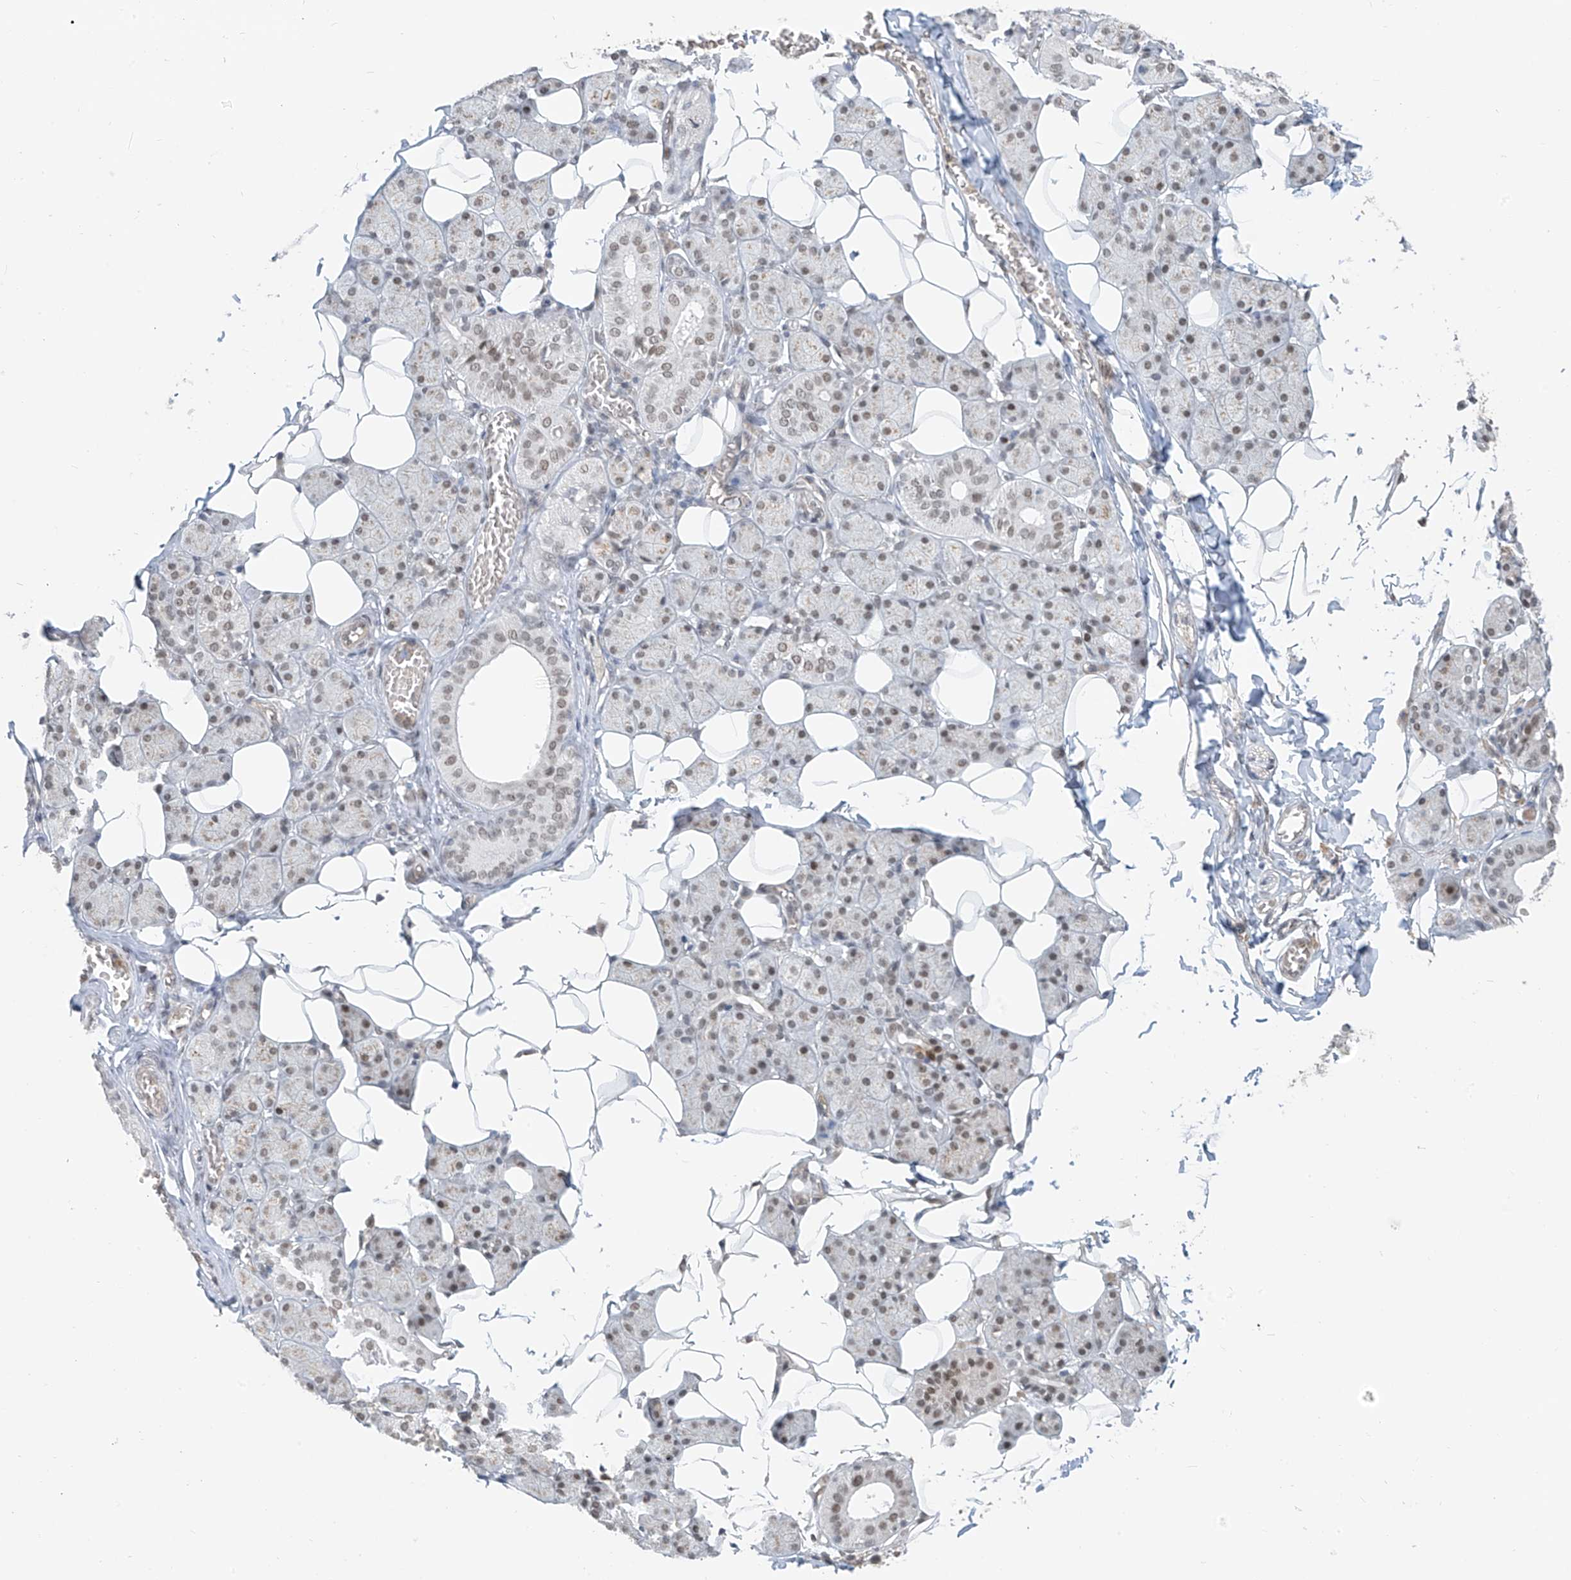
{"staining": {"intensity": "weak", "quantity": ">75%", "location": "nuclear"}, "tissue": "salivary gland", "cell_type": "Glandular cells", "image_type": "normal", "snomed": [{"axis": "morphology", "description": "Normal tissue, NOS"}, {"axis": "topography", "description": "Salivary gland"}], "caption": "An immunohistochemistry histopathology image of normal tissue is shown. Protein staining in brown labels weak nuclear positivity in salivary gland within glandular cells. Nuclei are stained in blue.", "gene": "MCM9", "patient": {"sex": "female", "age": 33}}